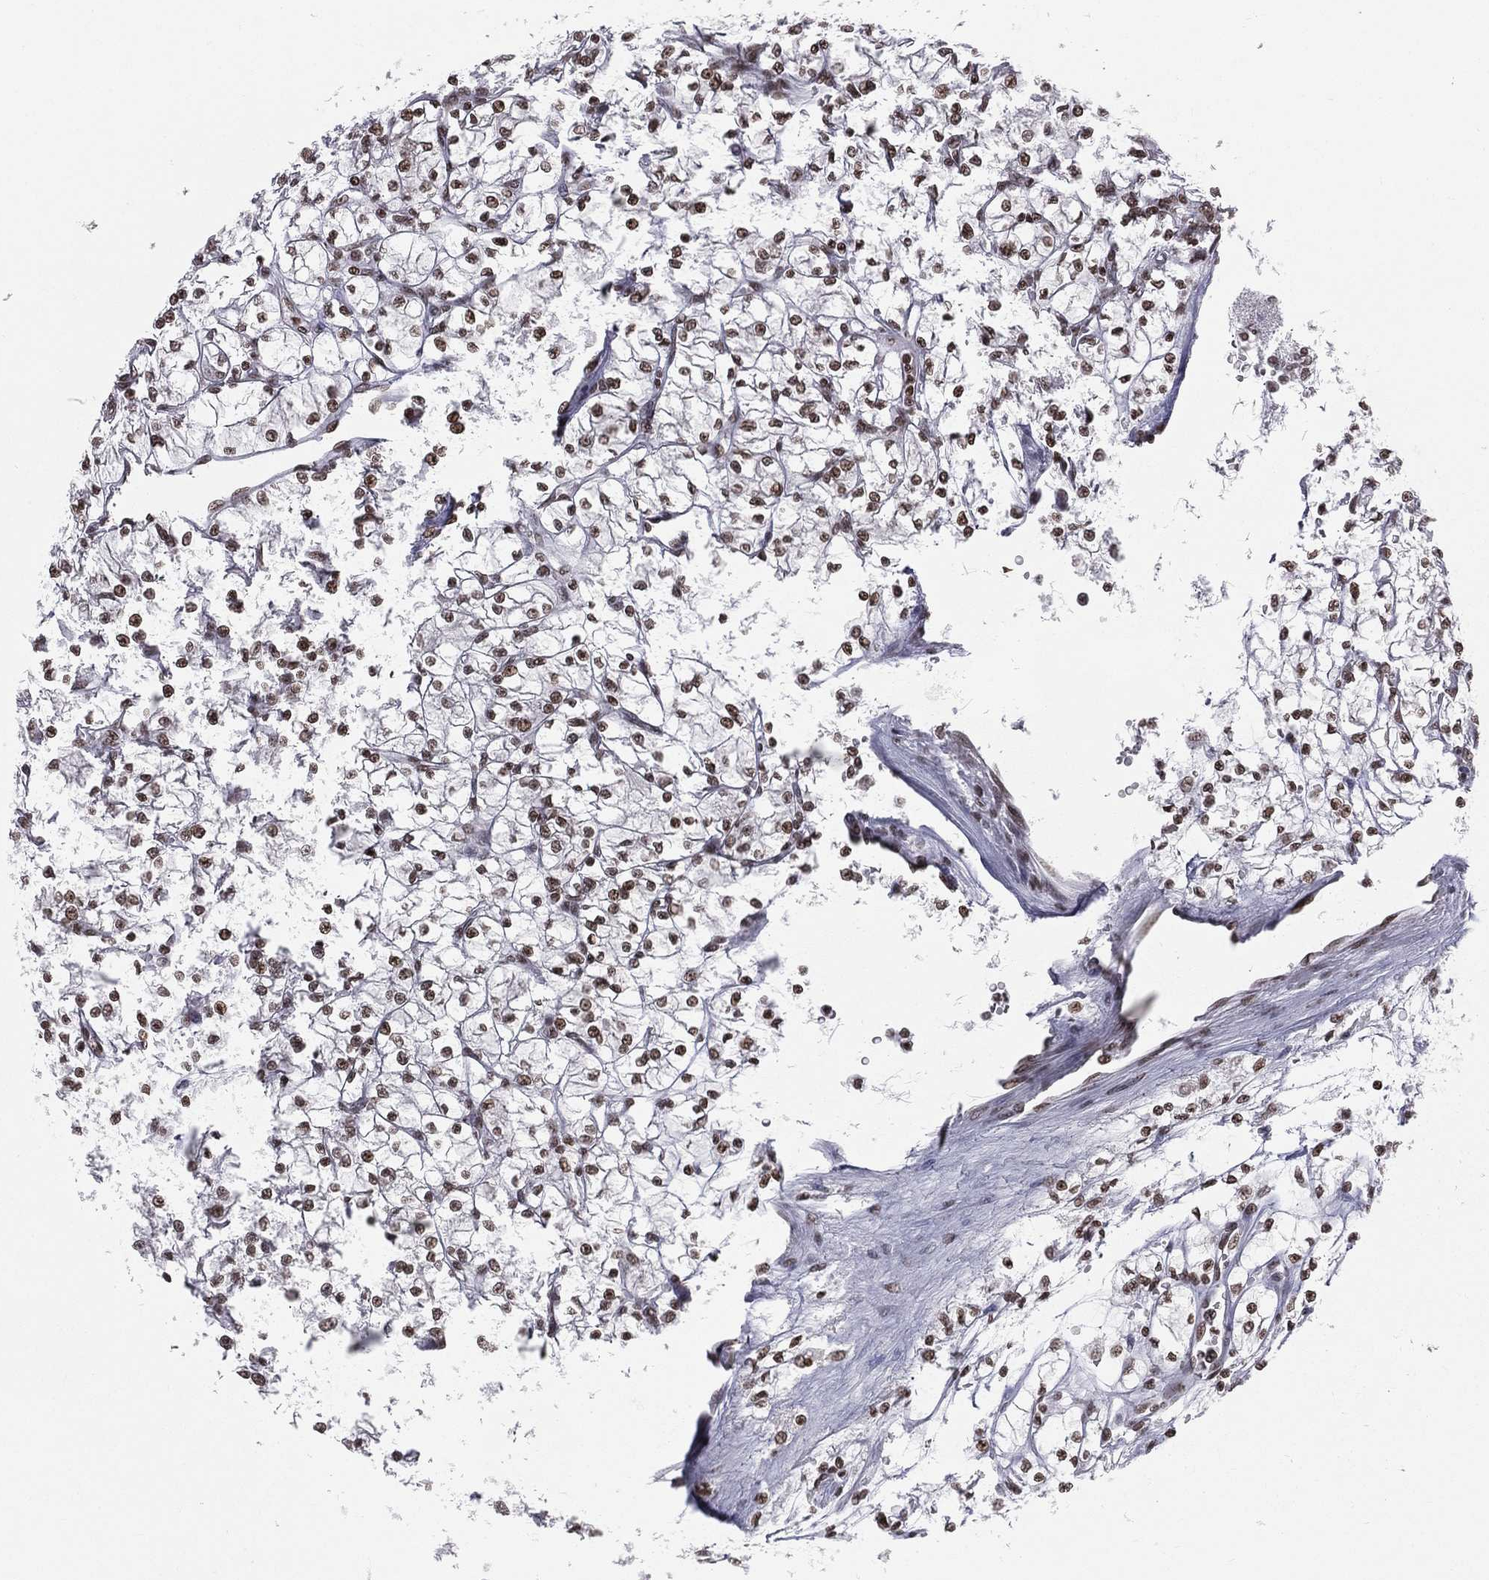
{"staining": {"intensity": "moderate", "quantity": ">75%", "location": "nuclear"}, "tissue": "renal cancer", "cell_type": "Tumor cells", "image_type": "cancer", "snomed": [{"axis": "morphology", "description": "Adenocarcinoma, NOS"}, {"axis": "topography", "description": "Kidney"}], "caption": "Tumor cells show medium levels of moderate nuclear positivity in about >75% of cells in renal cancer (adenocarcinoma). (Stains: DAB (3,3'-diaminobenzidine) in brown, nuclei in blue, Microscopy: brightfield microscopy at high magnification).", "gene": "RFX7", "patient": {"sex": "female", "age": 64}}